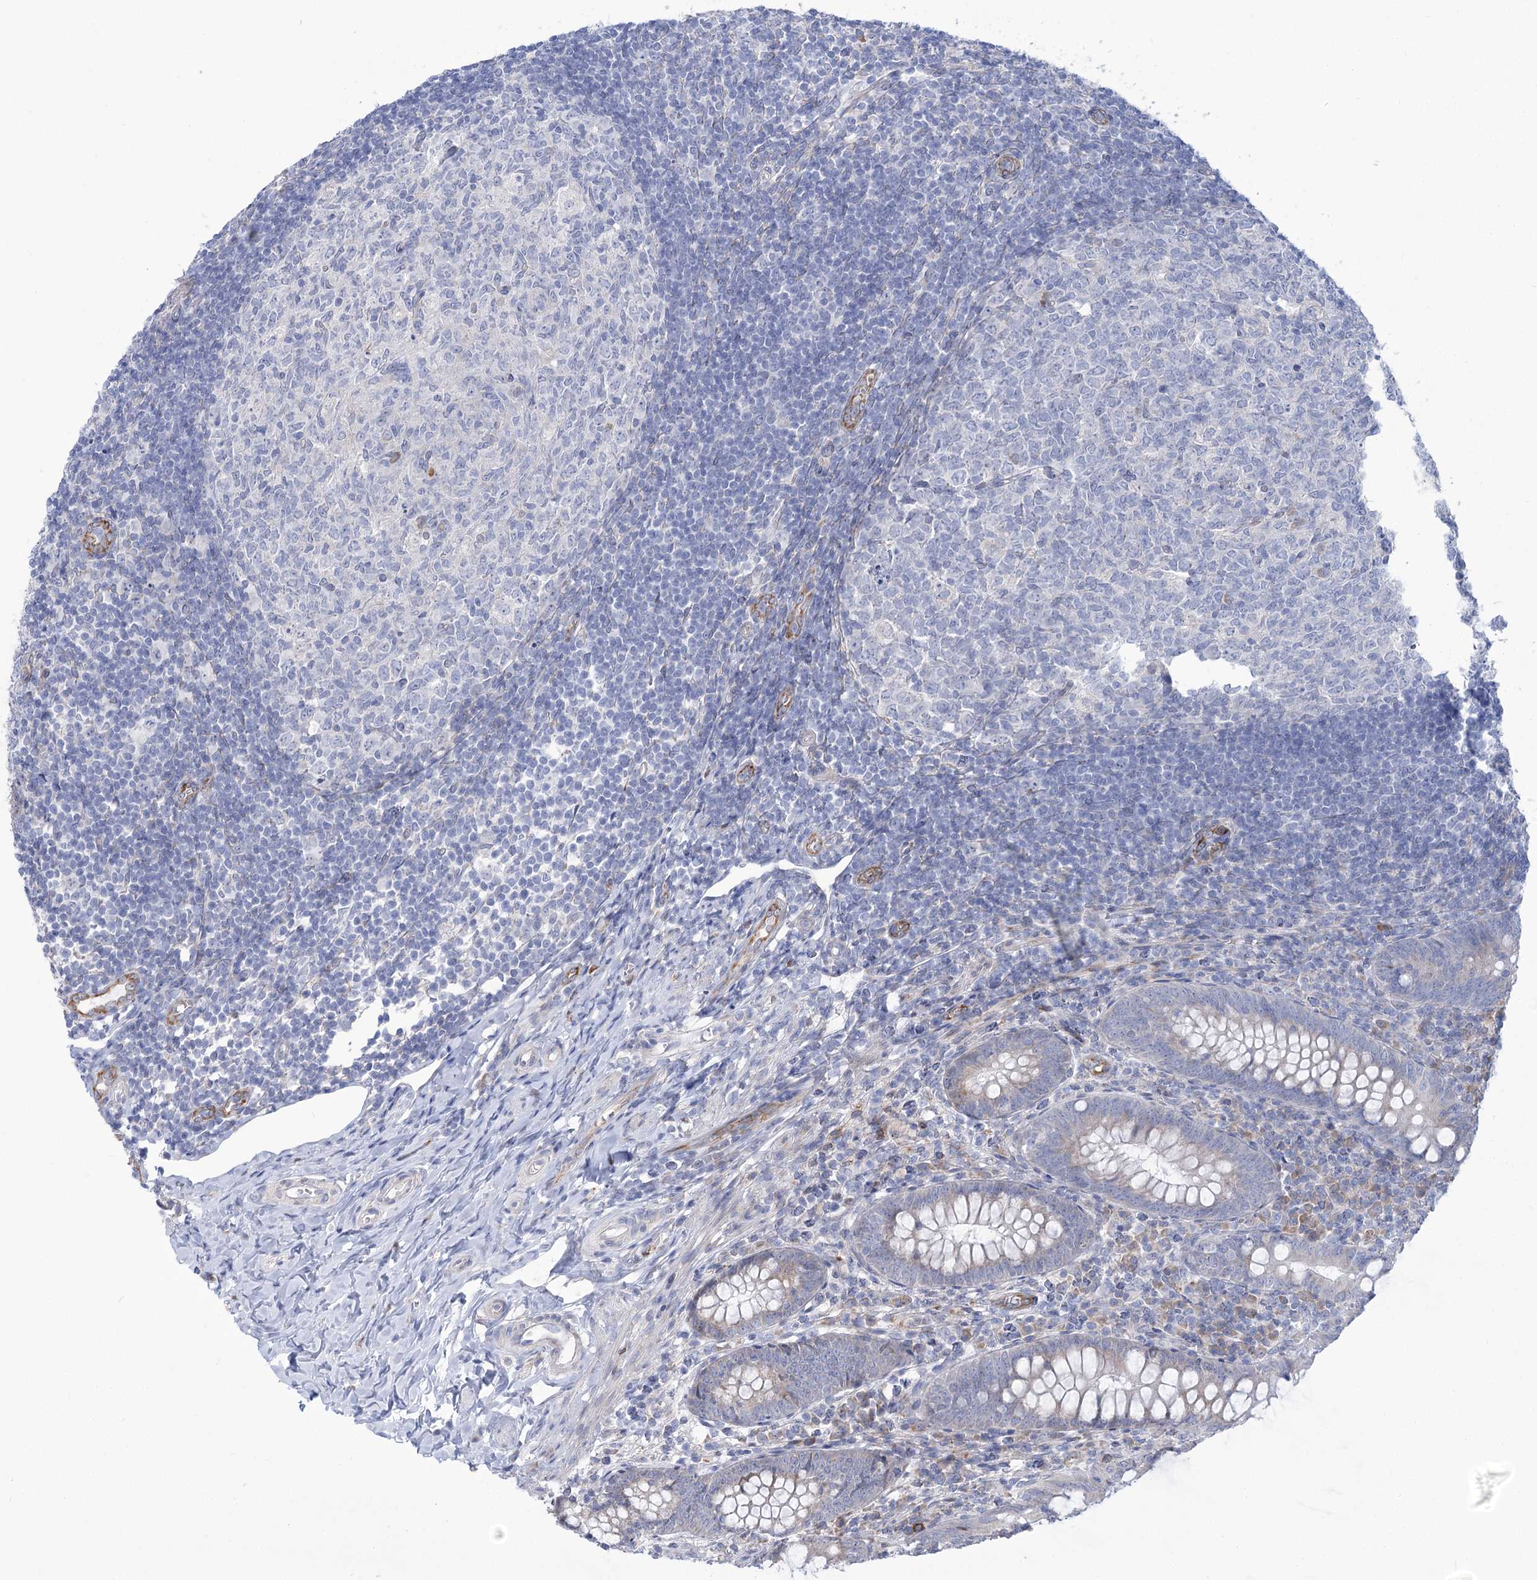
{"staining": {"intensity": "weak", "quantity": "25%-75%", "location": "cytoplasmic/membranous"}, "tissue": "appendix", "cell_type": "Glandular cells", "image_type": "normal", "snomed": [{"axis": "morphology", "description": "Normal tissue, NOS"}, {"axis": "topography", "description": "Appendix"}], "caption": "Appendix stained with DAB (3,3'-diaminobenzidine) IHC displays low levels of weak cytoplasmic/membranous staining in approximately 25%-75% of glandular cells. The staining was performed using DAB (3,3'-diaminobenzidine), with brown indicating positive protein expression. Nuclei are stained blue with hematoxylin.", "gene": "STT3B", "patient": {"sex": "male", "age": 14}}